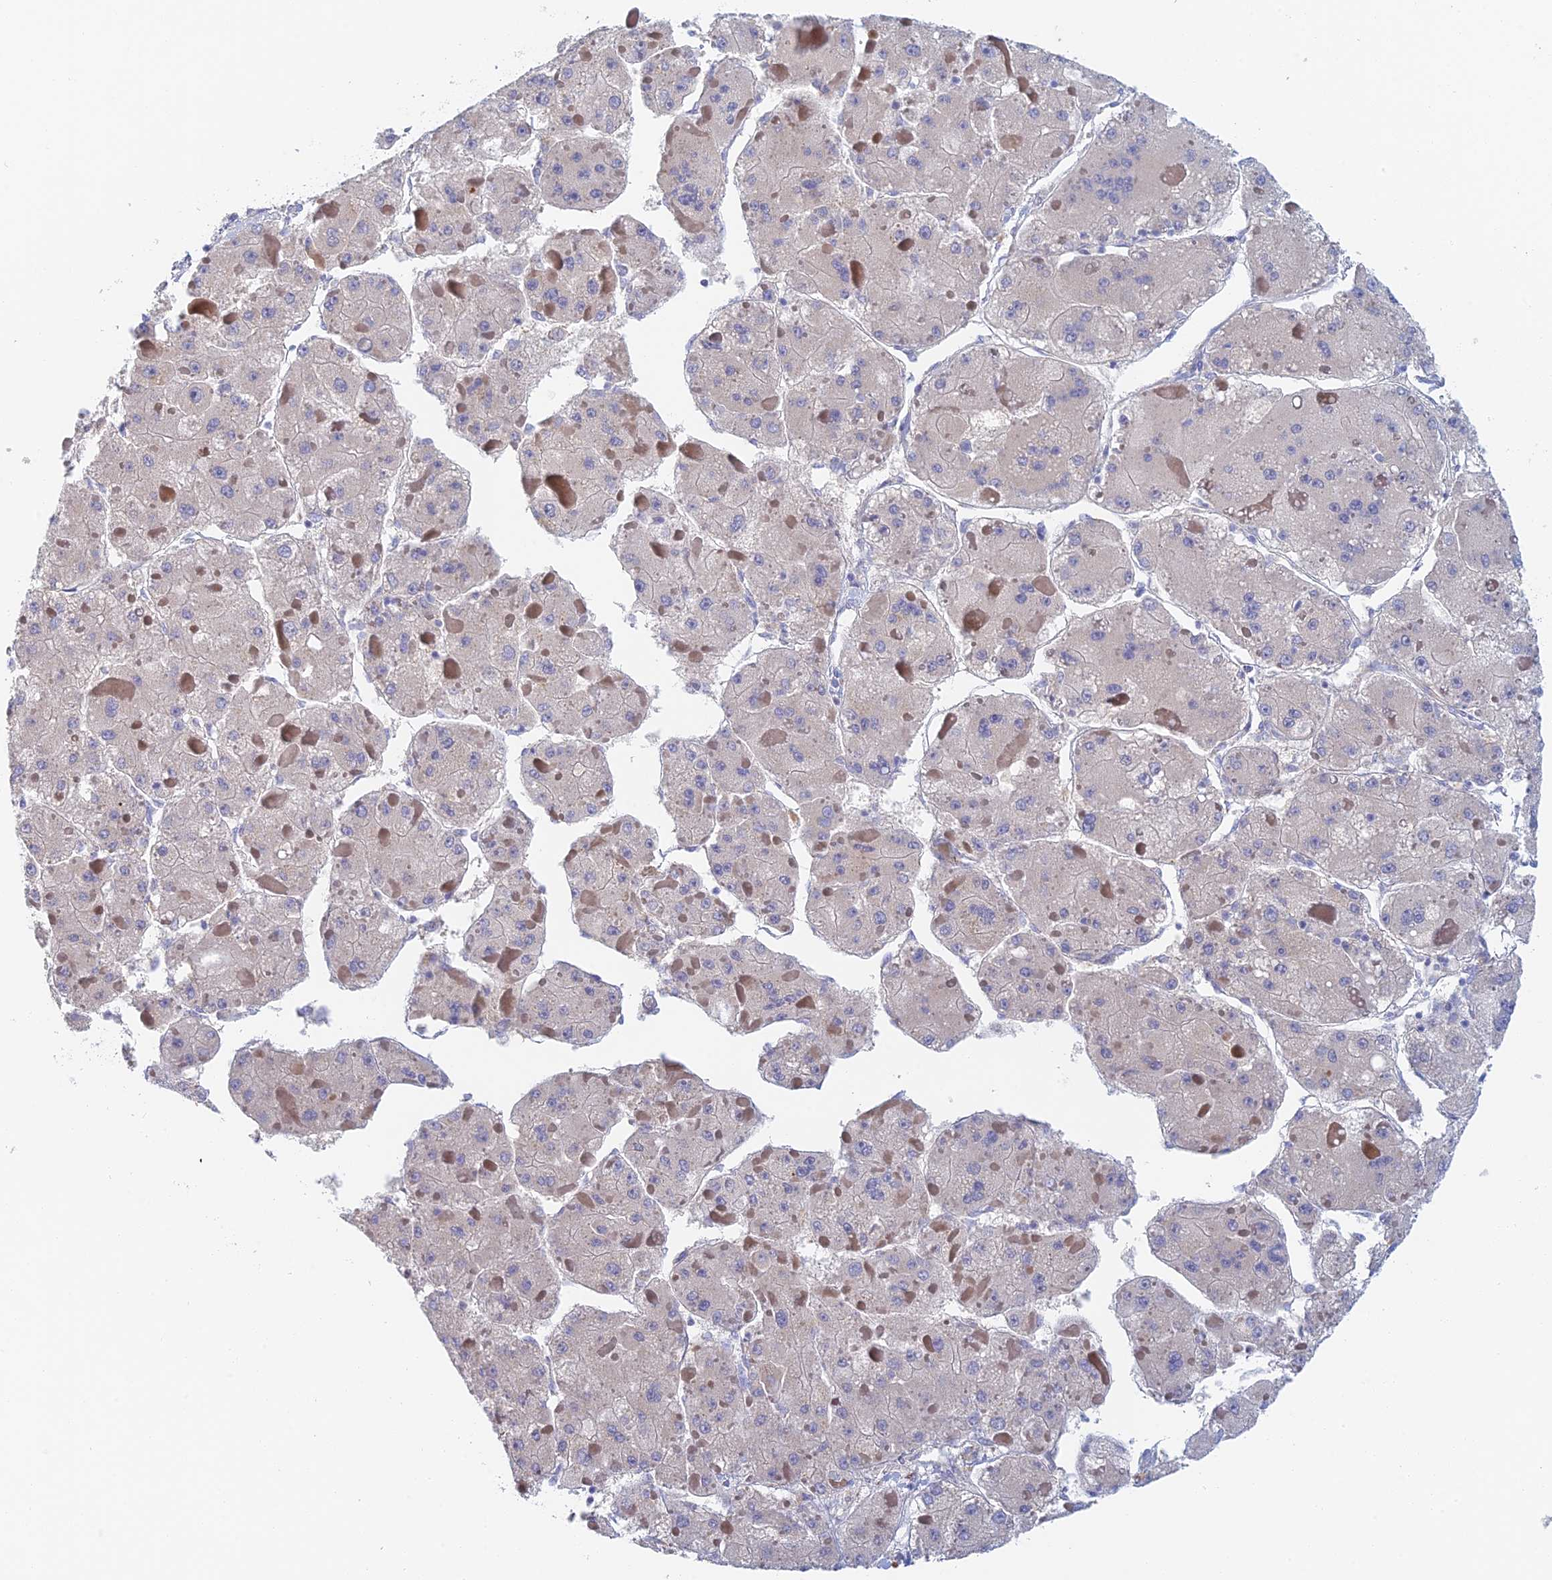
{"staining": {"intensity": "negative", "quantity": "none", "location": "none"}, "tissue": "liver cancer", "cell_type": "Tumor cells", "image_type": "cancer", "snomed": [{"axis": "morphology", "description": "Carcinoma, Hepatocellular, NOS"}, {"axis": "topography", "description": "Liver"}], "caption": "Immunohistochemistry (IHC) micrograph of human liver hepatocellular carcinoma stained for a protein (brown), which displays no staining in tumor cells. (Brightfield microscopy of DAB (3,3'-diaminobenzidine) IHC at high magnification).", "gene": "SLC24A3", "patient": {"sex": "female", "age": 73}}